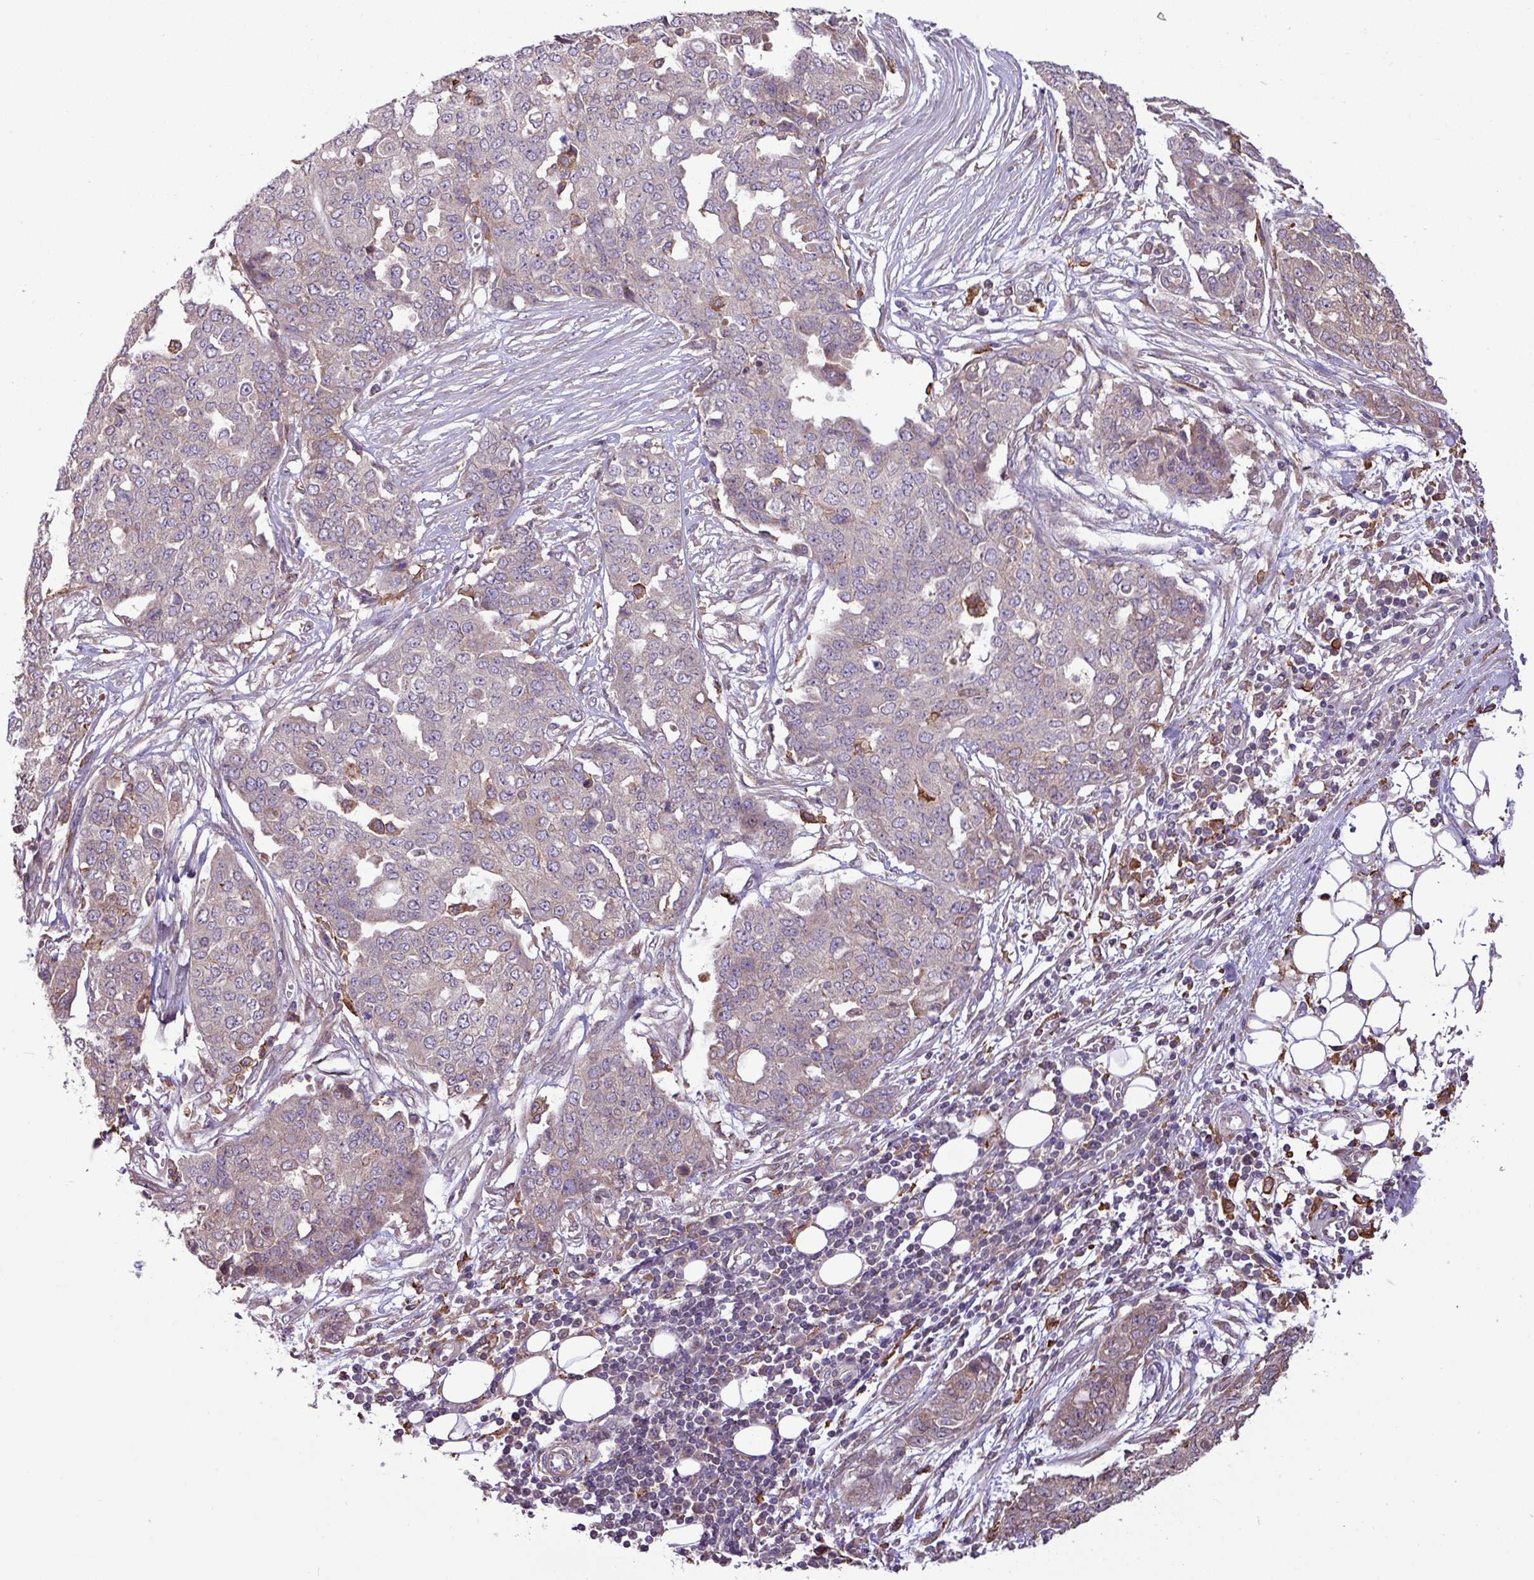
{"staining": {"intensity": "weak", "quantity": "<25%", "location": "cytoplasmic/membranous"}, "tissue": "ovarian cancer", "cell_type": "Tumor cells", "image_type": "cancer", "snomed": [{"axis": "morphology", "description": "Cystadenocarcinoma, serous, NOS"}, {"axis": "topography", "description": "Soft tissue"}, {"axis": "topography", "description": "Ovary"}], "caption": "Tumor cells show no significant positivity in serous cystadenocarcinoma (ovarian). (DAB immunohistochemistry (IHC) visualized using brightfield microscopy, high magnification).", "gene": "ARHGEF25", "patient": {"sex": "female", "age": 57}}